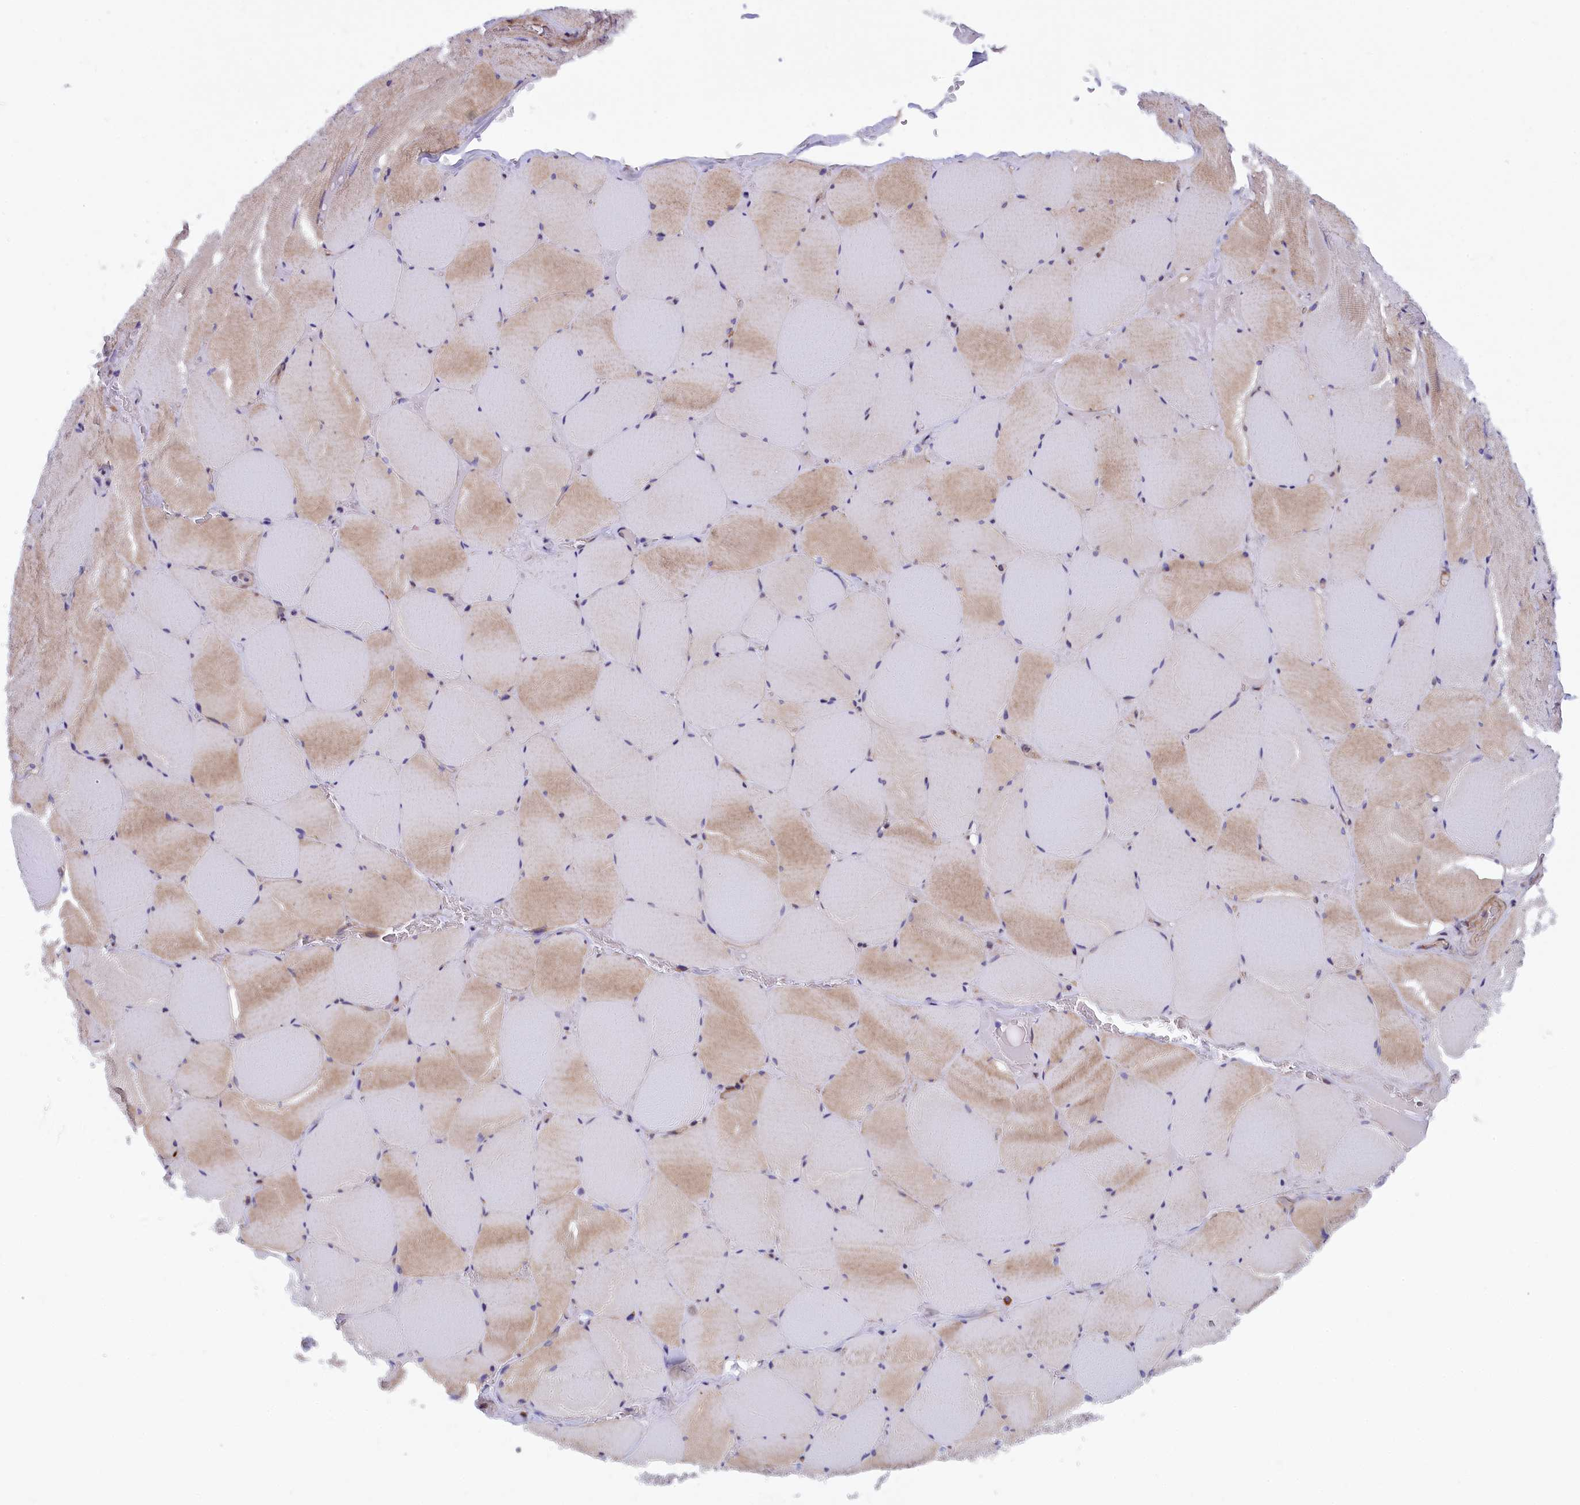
{"staining": {"intensity": "moderate", "quantity": "25%-75%", "location": "cytoplasmic/membranous"}, "tissue": "skeletal muscle", "cell_type": "Myocytes", "image_type": "normal", "snomed": [{"axis": "morphology", "description": "Normal tissue, NOS"}, {"axis": "topography", "description": "Skeletal muscle"}, {"axis": "topography", "description": "Head-Neck"}], "caption": "Immunohistochemistry (IHC) image of benign human skeletal muscle stained for a protein (brown), which displays medium levels of moderate cytoplasmic/membranous positivity in approximately 25%-75% of myocytes.", "gene": "JPT2", "patient": {"sex": "male", "age": 66}}